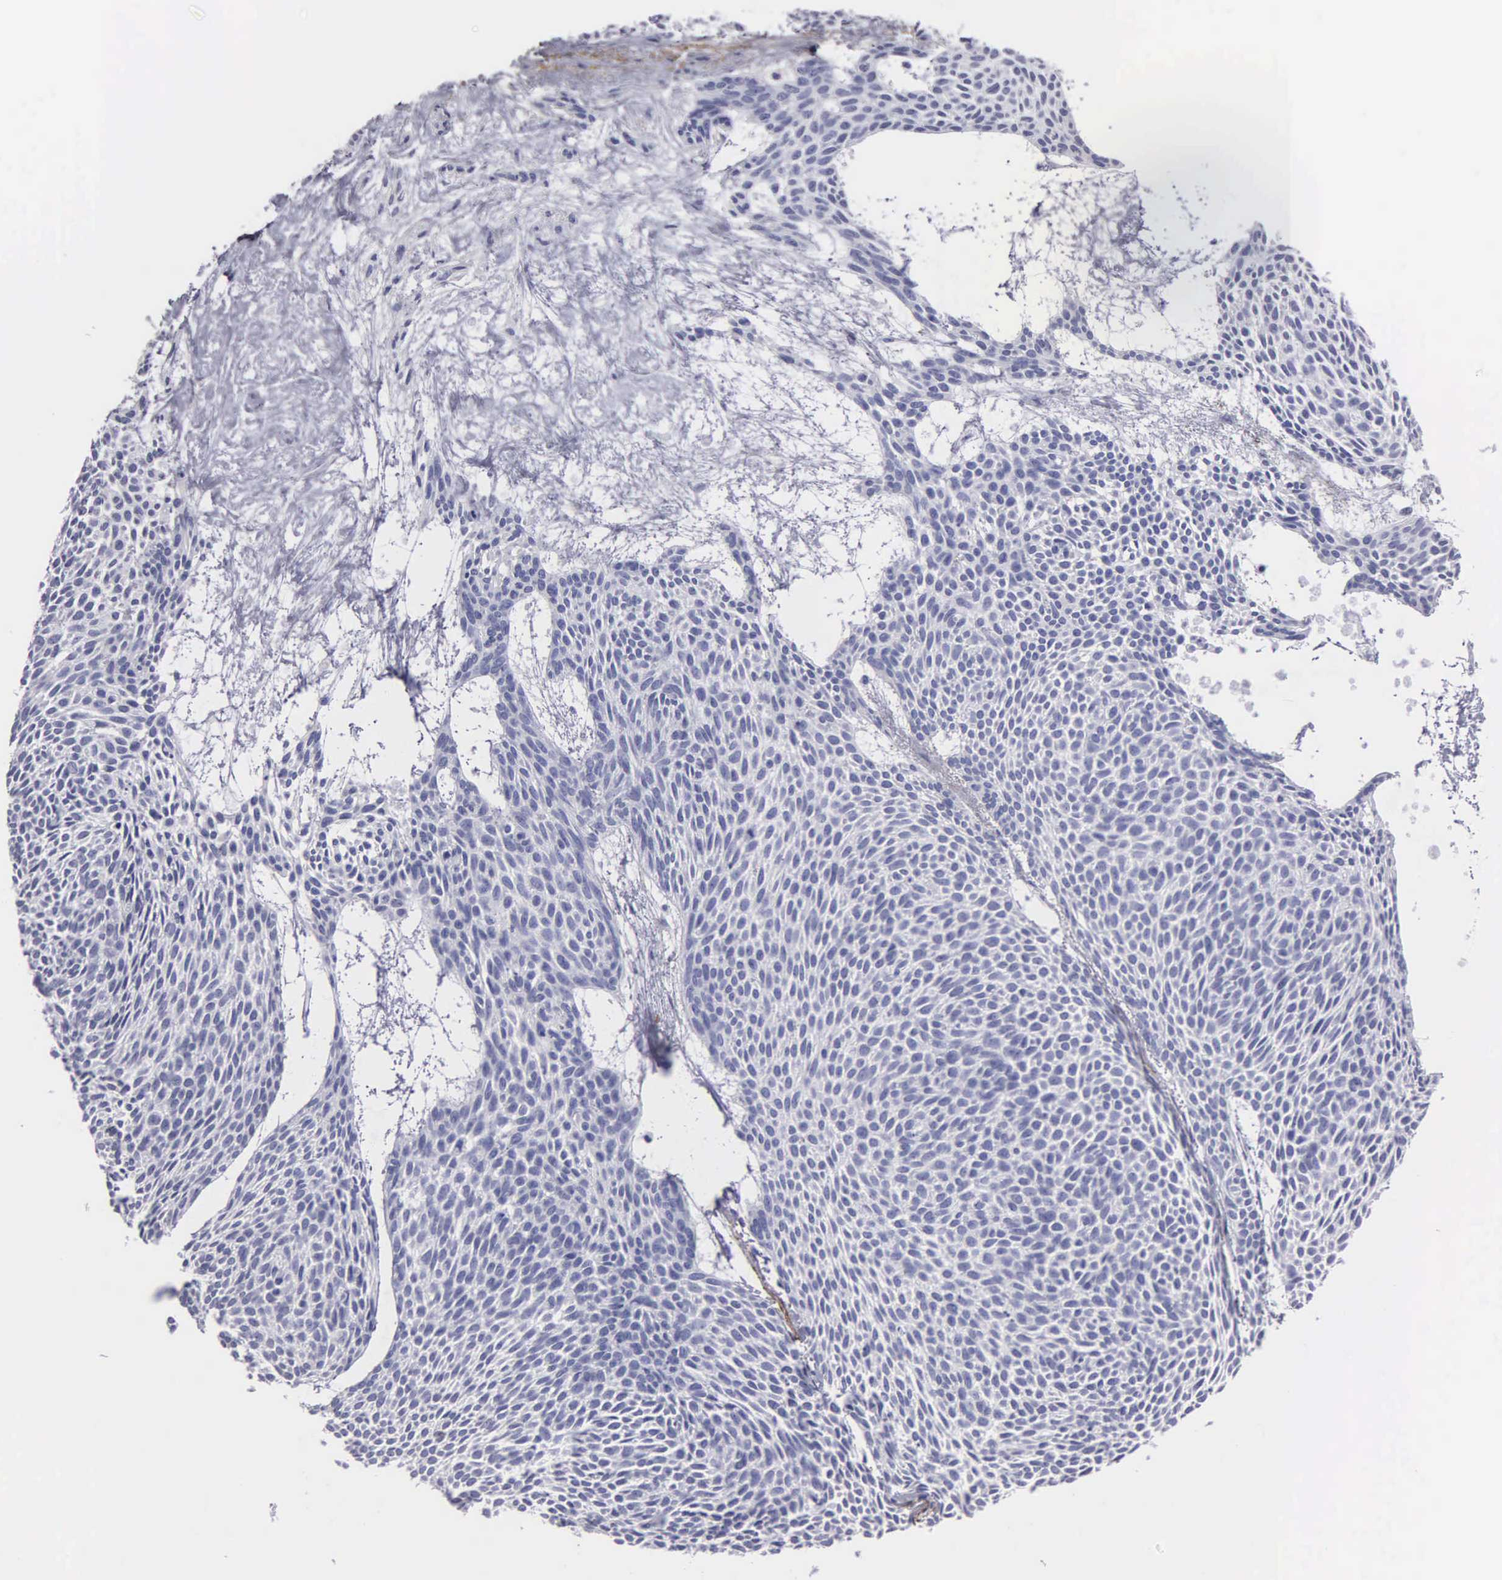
{"staining": {"intensity": "negative", "quantity": "none", "location": "none"}, "tissue": "skin cancer", "cell_type": "Tumor cells", "image_type": "cancer", "snomed": [{"axis": "morphology", "description": "Basal cell carcinoma"}, {"axis": "topography", "description": "Skin"}], "caption": "There is no significant positivity in tumor cells of skin cancer (basal cell carcinoma). The staining was performed using DAB to visualize the protein expression in brown, while the nuclei were stained in blue with hematoxylin (Magnification: 20x).", "gene": "FBLN5", "patient": {"sex": "male", "age": 84}}